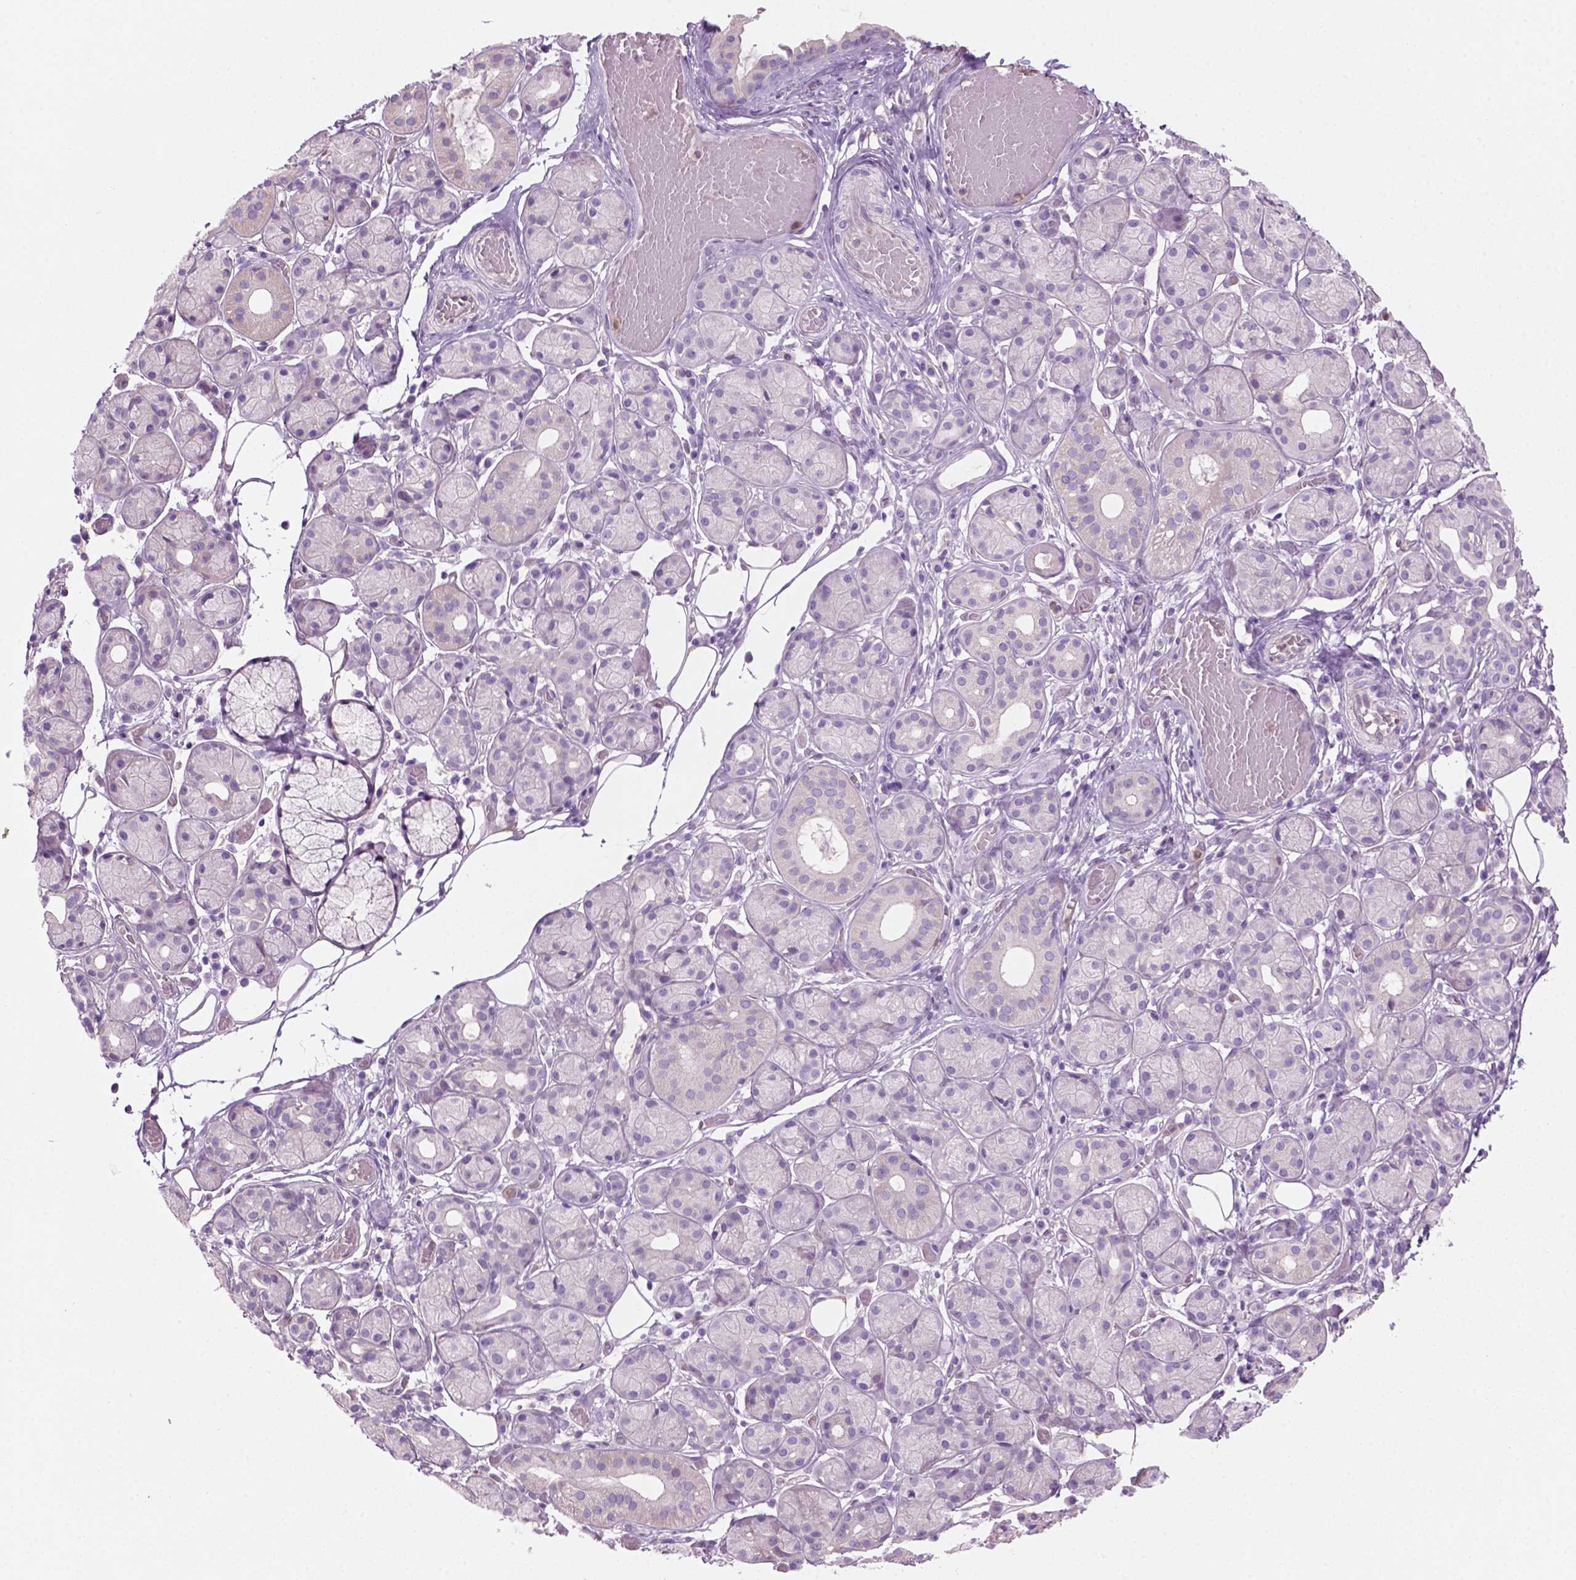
{"staining": {"intensity": "negative", "quantity": "none", "location": "none"}, "tissue": "salivary gland", "cell_type": "Glandular cells", "image_type": "normal", "snomed": [{"axis": "morphology", "description": "Normal tissue, NOS"}, {"axis": "topography", "description": "Salivary gland"}, {"axis": "topography", "description": "Peripheral nerve tissue"}], "caption": "A high-resolution histopathology image shows IHC staining of normal salivary gland, which reveals no significant positivity in glandular cells. (DAB immunohistochemistry (IHC), high magnification).", "gene": "CD84", "patient": {"sex": "male", "age": 71}}